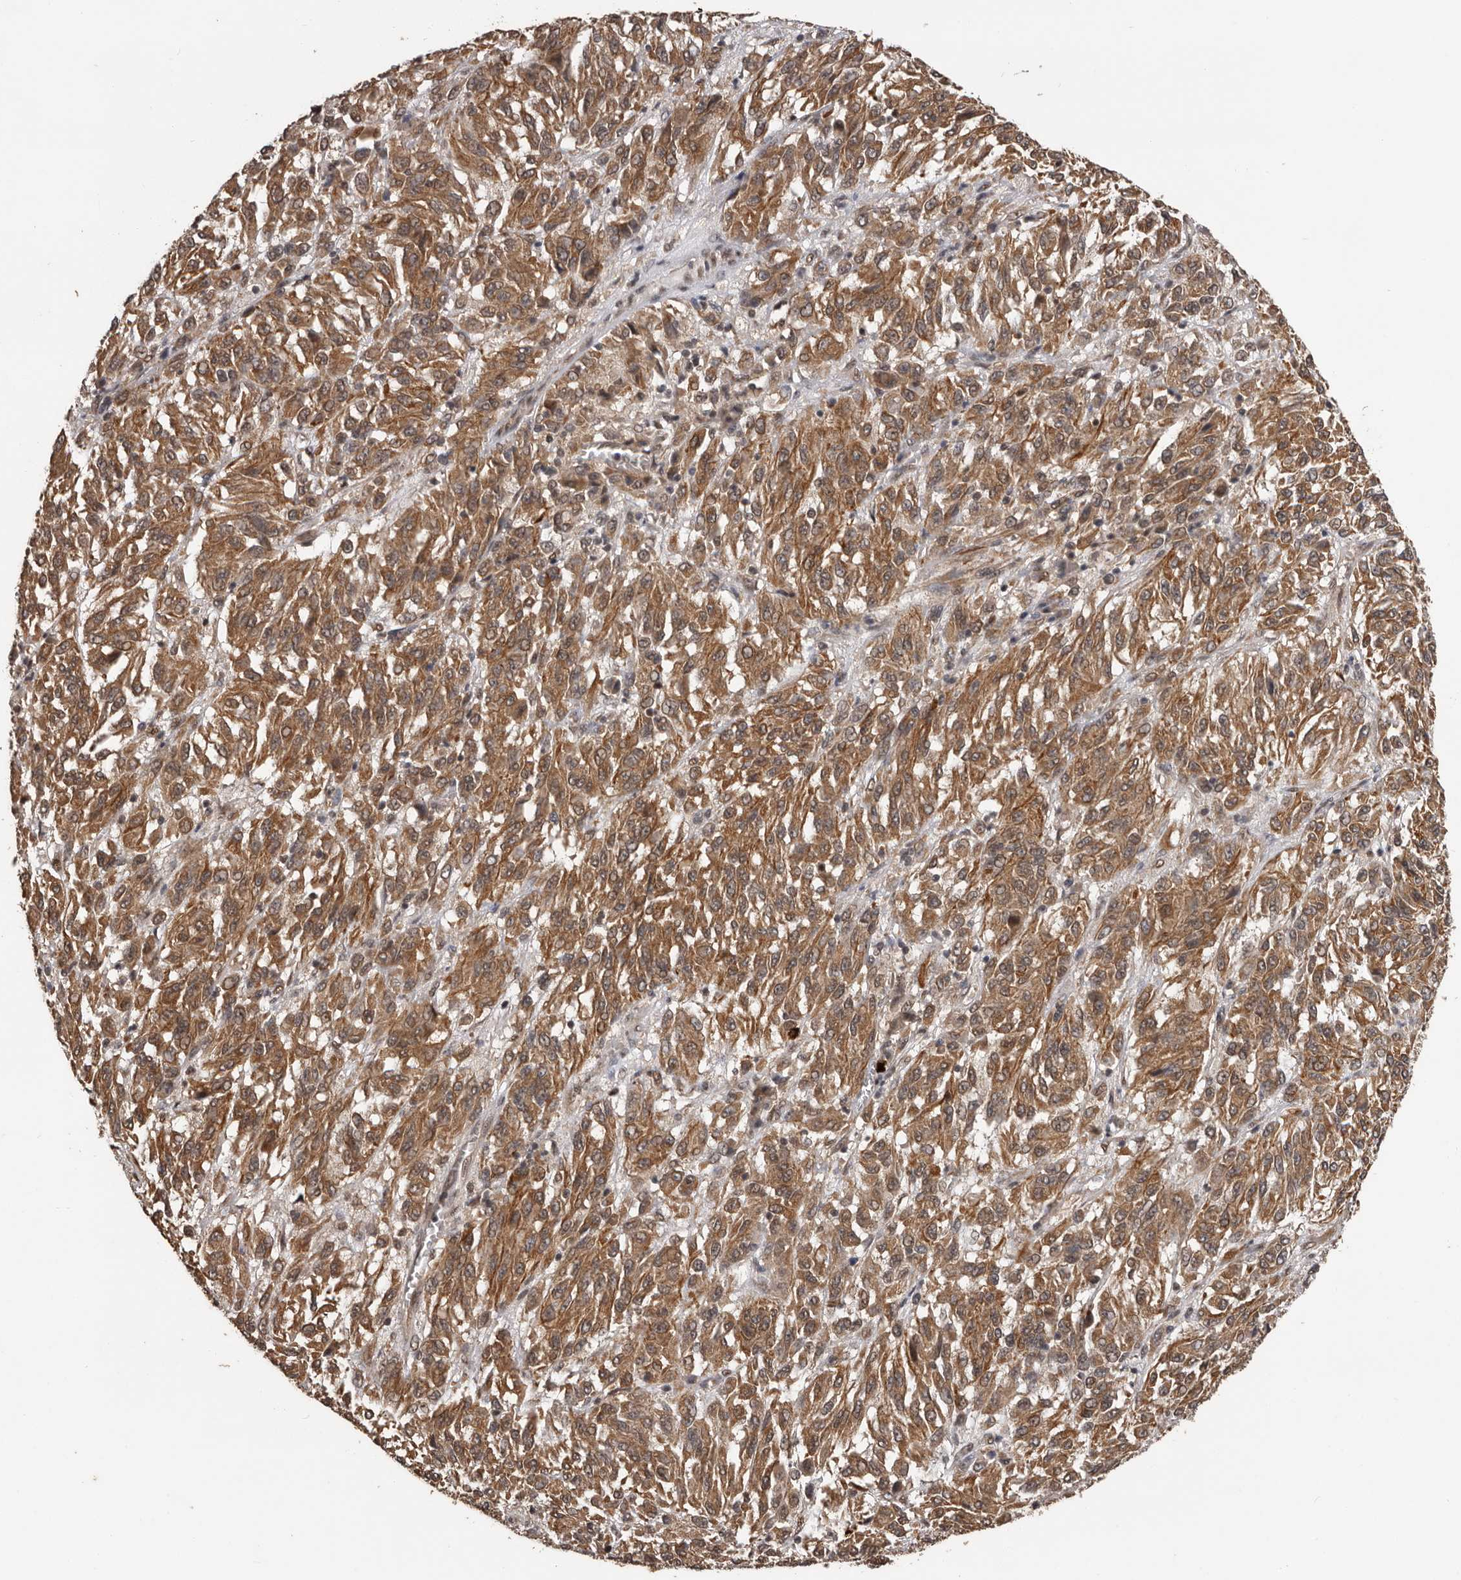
{"staining": {"intensity": "moderate", "quantity": ">75%", "location": "cytoplasmic/membranous,nuclear"}, "tissue": "melanoma", "cell_type": "Tumor cells", "image_type": "cancer", "snomed": [{"axis": "morphology", "description": "Malignant melanoma, Metastatic site"}, {"axis": "topography", "description": "Lung"}], "caption": "IHC staining of malignant melanoma (metastatic site), which reveals medium levels of moderate cytoplasmic/membranous and nuclear positivity in about >75% of tumor cells indicating moderate cytoplasmic/membranous and nuclear protein expression. The staining was performed using DAB (brown) for protein detection and nuclei were counterstained in hematoxylin (blue).", "gene": "VPS37A", "patient": {"sex": "male", "age": 64}}